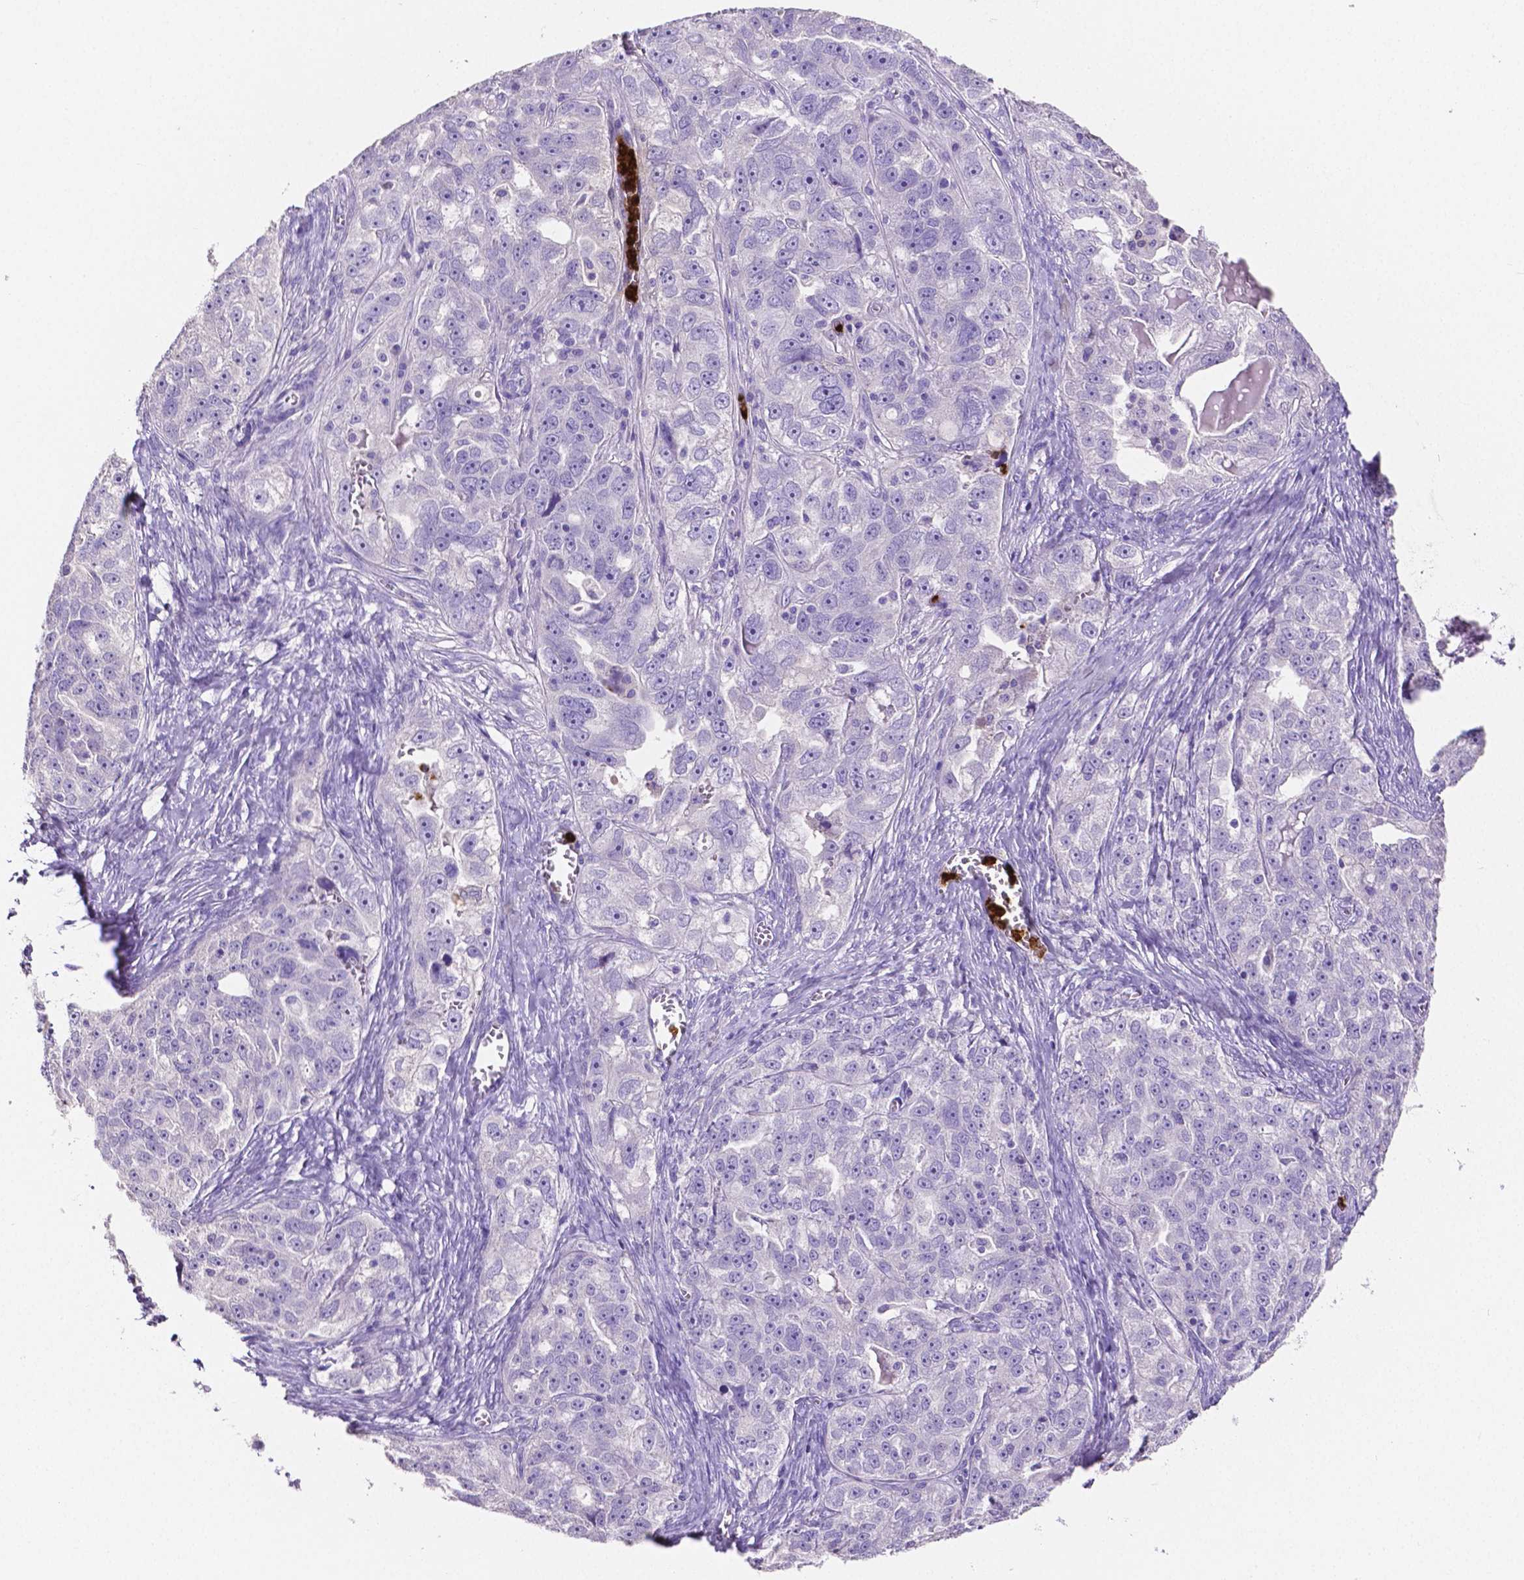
{"staining": {"intensity": "negative", "quantity": "none", "location": "none"}, "tissue": "ovarian cancer", "cell_type": "Tumor cells", "image_type": "cancer", "snomed": [{"axis": "morphology", "description": "Cystadenocarcinoma, serous, NOS"}, {"axis": "topography", "description": "Ovary"}], "caption": "Ovarian cancer was stained to show a protein in brown. There is no significant expression in tumor cells. Brightfield microscopy of immunohistochemistry (IHC) stained with DAB (brown) and hematoxylin (blue), captured at high magnification.", "gene": "MMP9", "patient": {"sex": "female", "age": 51}}